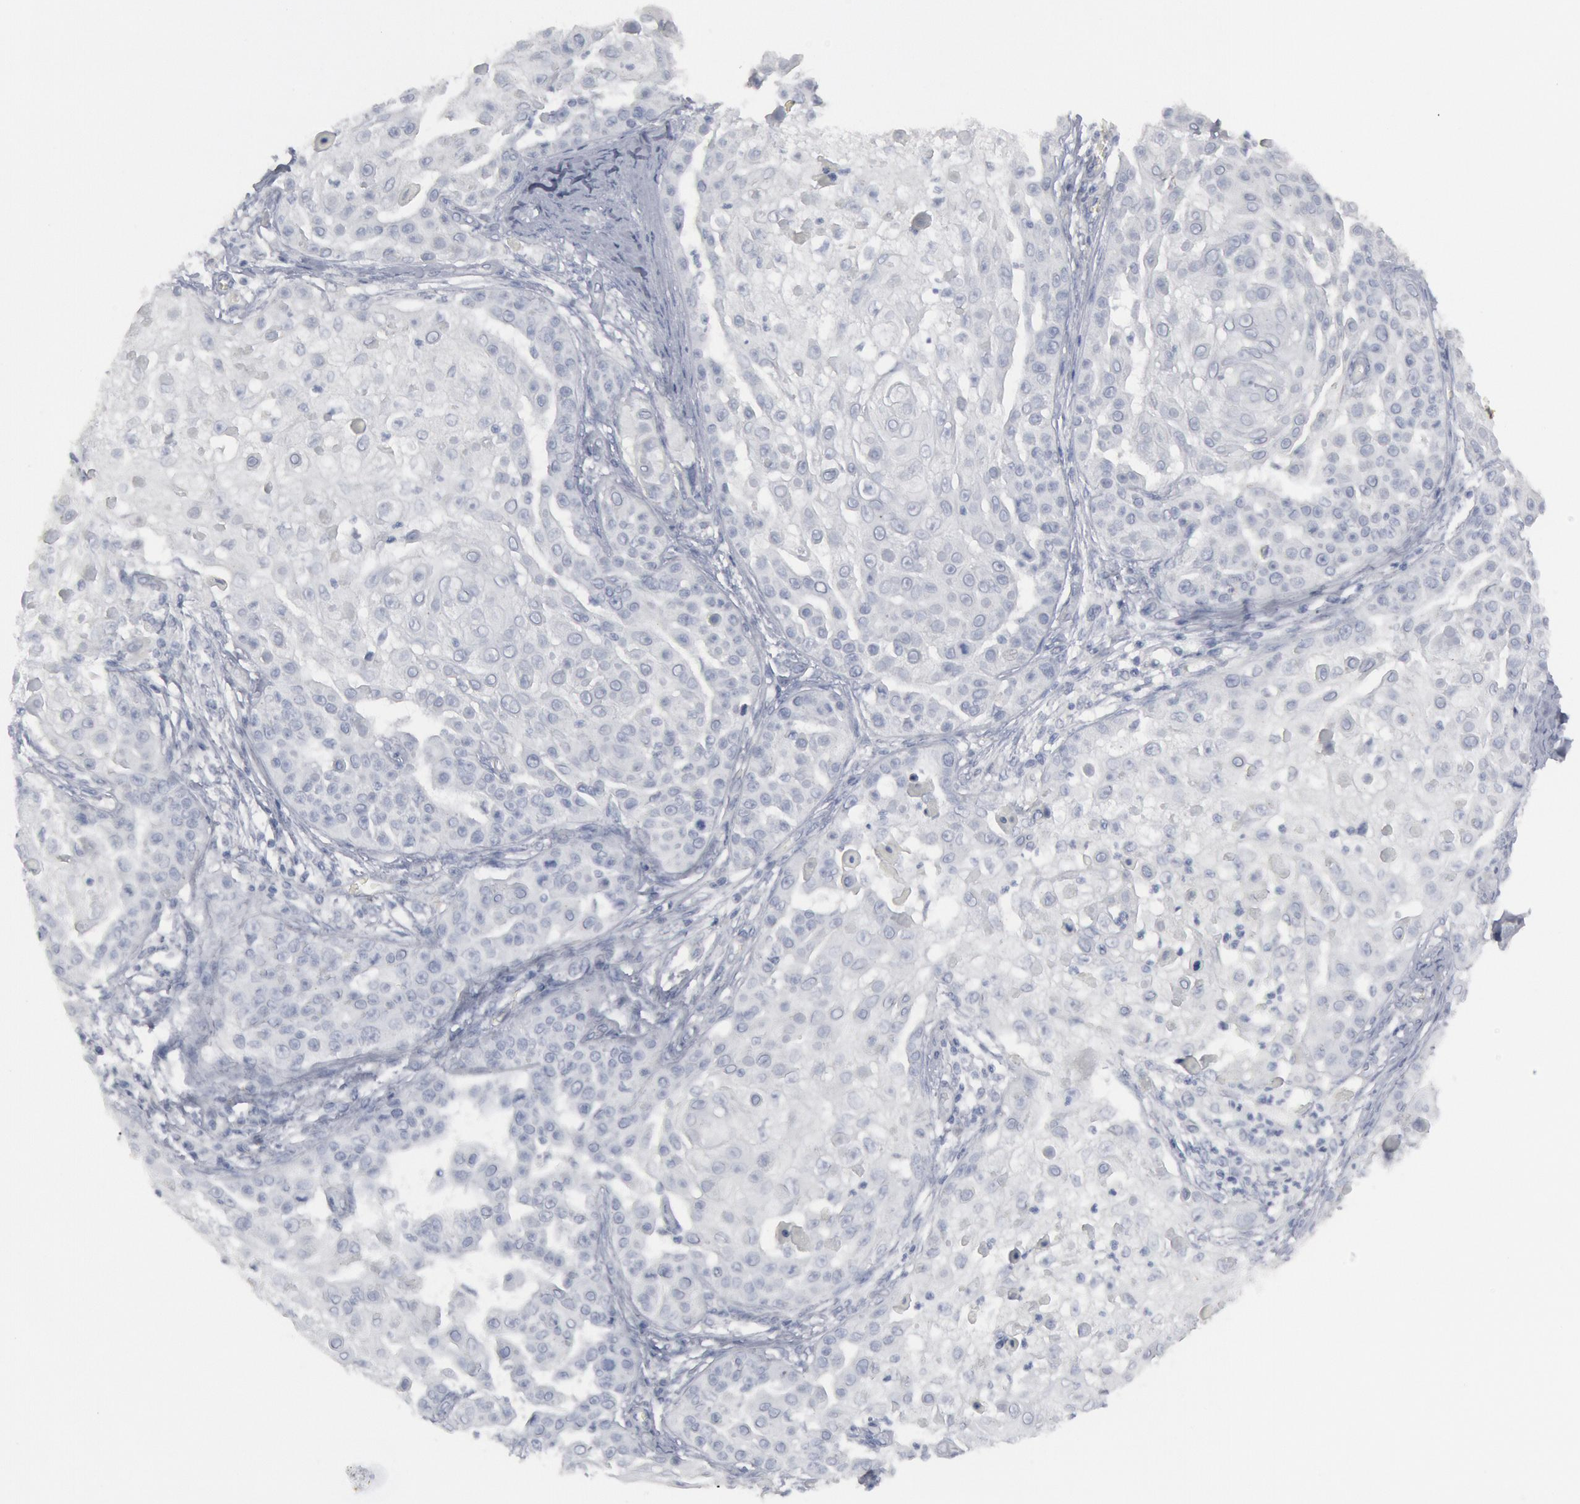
{"staining": {"intensity": "negative", "quantity": "none", "location": "none"}, "tissue": "skin cancer", "cell_type": "Tumor cells", "image_type": "cancer", "snomed": [{"axis": "morphology", "description": "Squamous cell carcinoma, NOS"}, {"axis": "topography", "description": "Skin"}], "caption": "Immunohistochemistry (IHC) of skin cancer (squamous cell carcinoma) demonstrates no positivity in tumor cells.", "gene": "DMC1", "patient": {"sex": "female", "age": 57}}